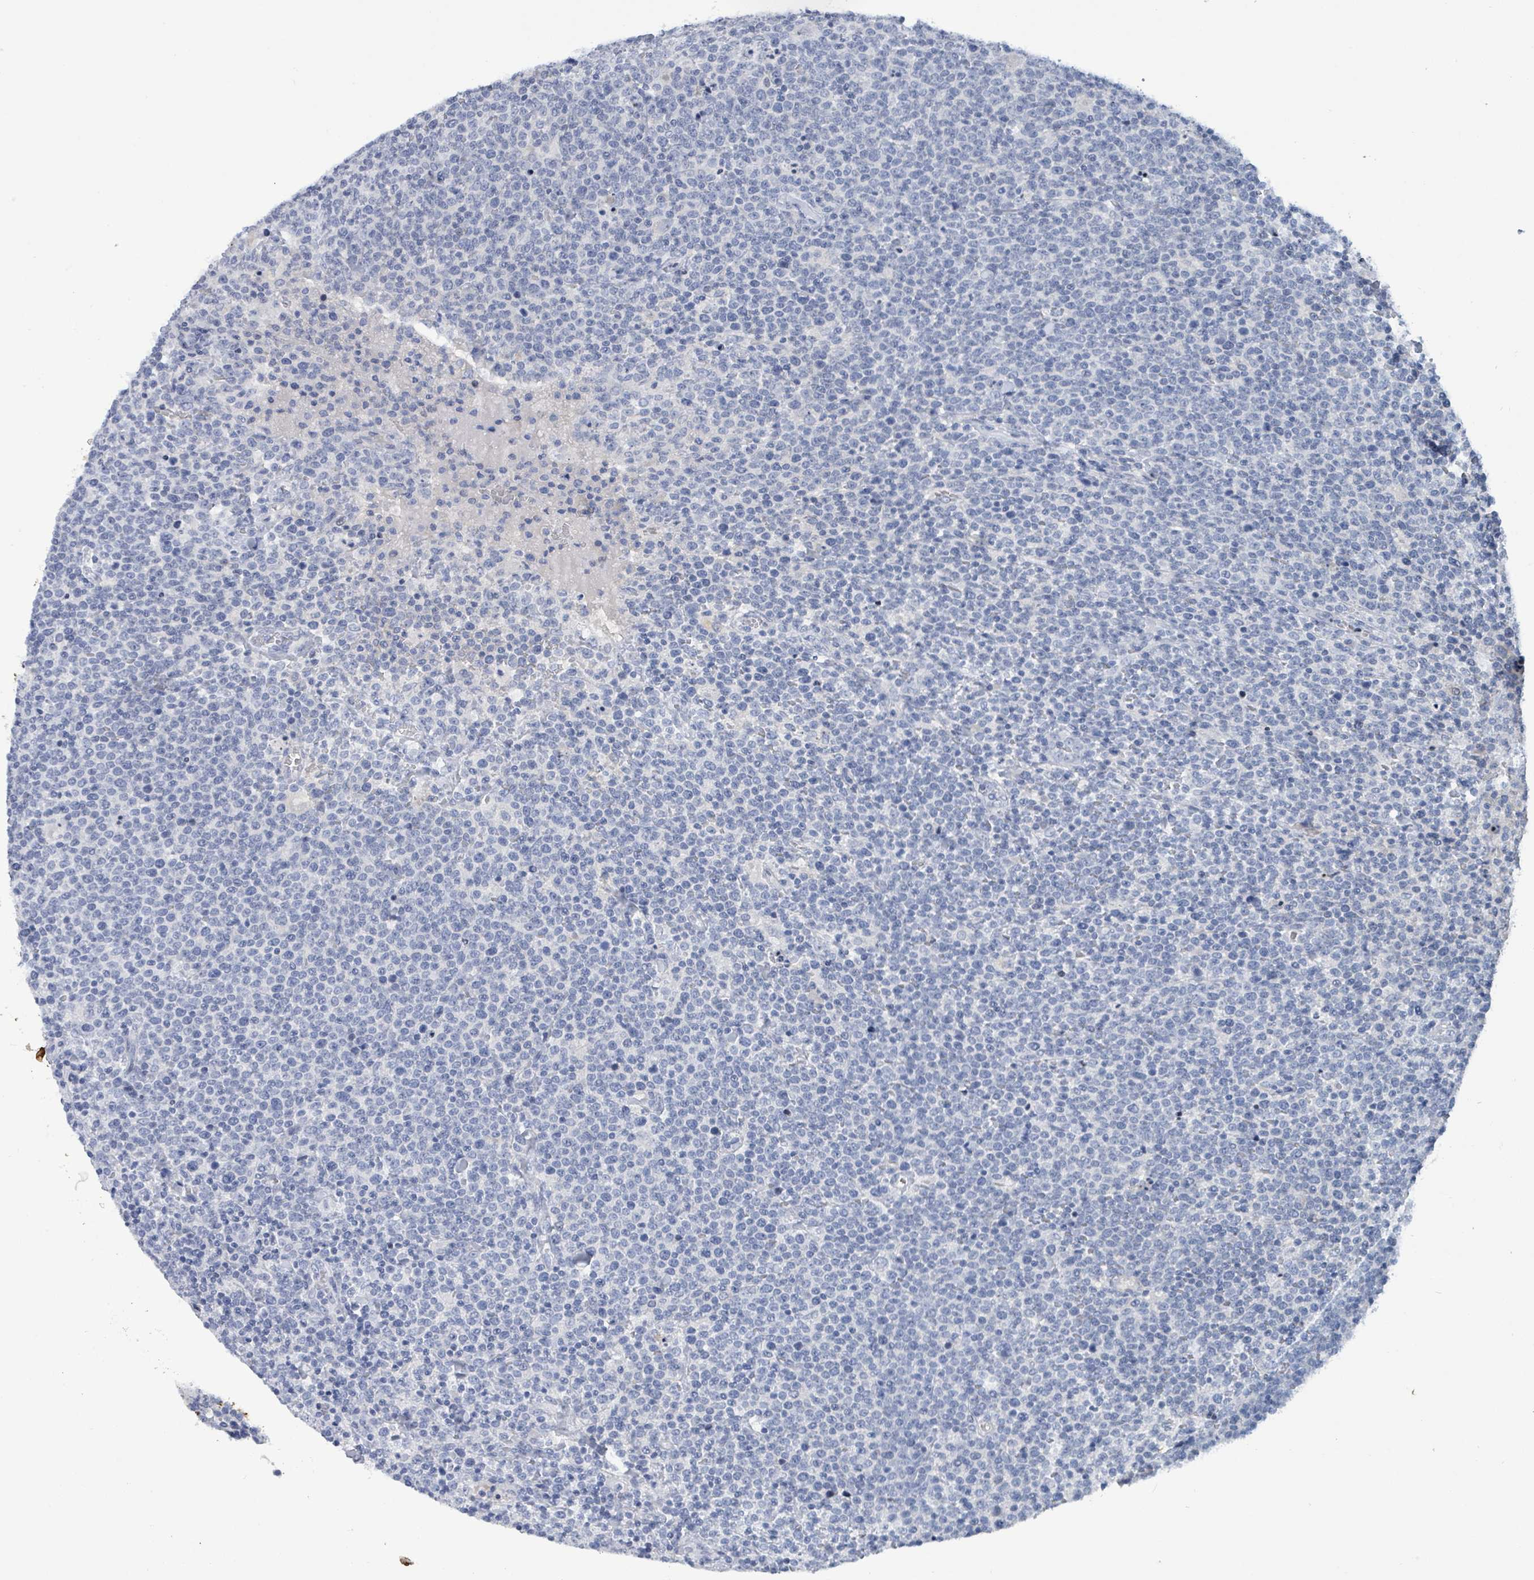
{"staining": {"intensity": "negative", "quantity": "none", "location": "none"}, "tissue": "lymphoma", "cell_type": "Tumor cells", "image_type": "cancer", "snomed": [{"axis": "morphology", "description": "Malignant lymphoma, non-Hodgkin's type, High grade"}, {"axis": "topography", "description": "Lymph node"}], "caption": "Tumor cells are negative for brown protein staining in lymphoma.", "gene": "NTN3", "patient": {"sex": "male", "age": 61}}